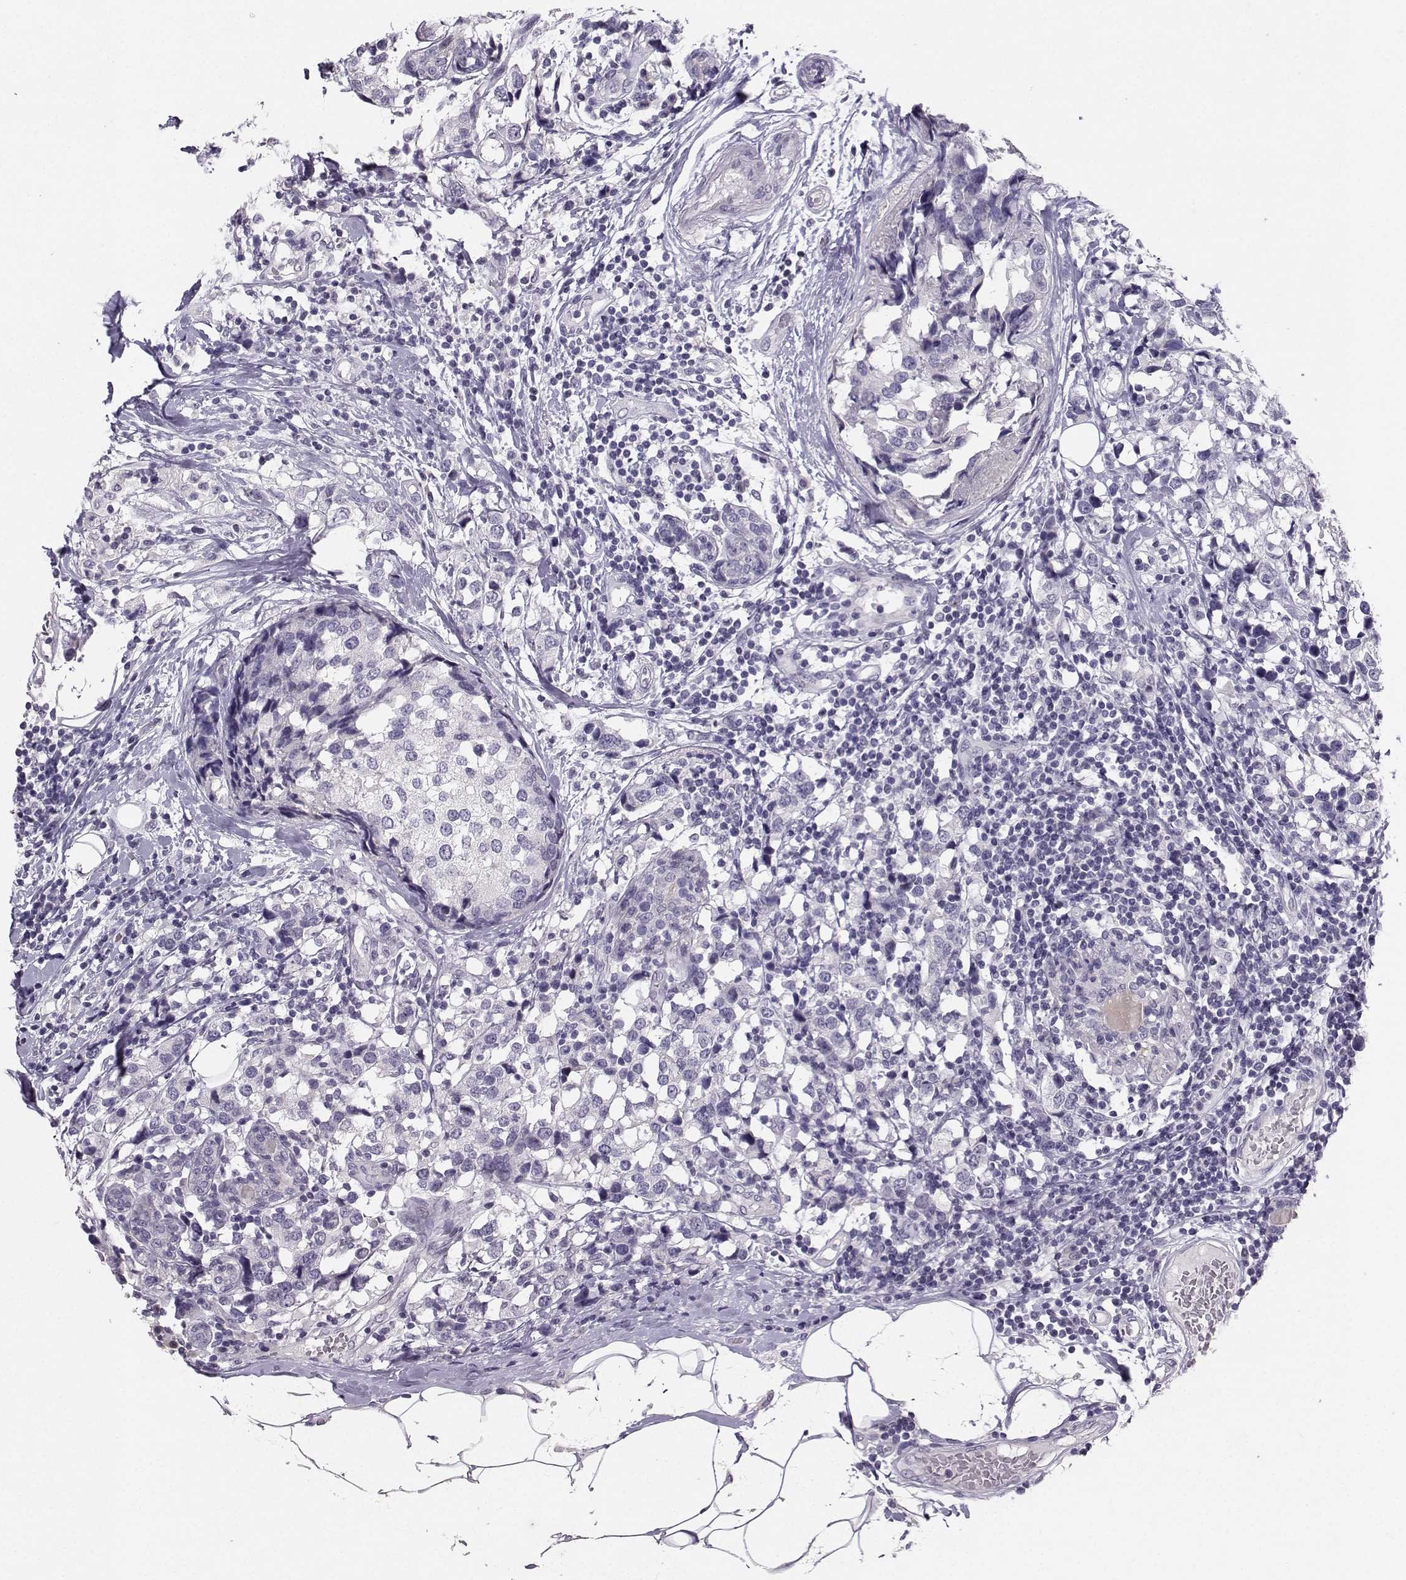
{"staining": {"intensity": "negative", "quantity": "none", "location": "none"}, "tissue": "breast cancer", "cell_type": "Tumor cells", "image_type": "cancer", "snomed": [{"axis": "morphology", "description": "Lobular carcinoma"}, {"axis": "topography", "description": "Breast"}], "caption": "Tumor cells are negative for brown protein staining in breast cancer.", "gene": "PKP2", "patient": {"sex": "female", "age": 59}}